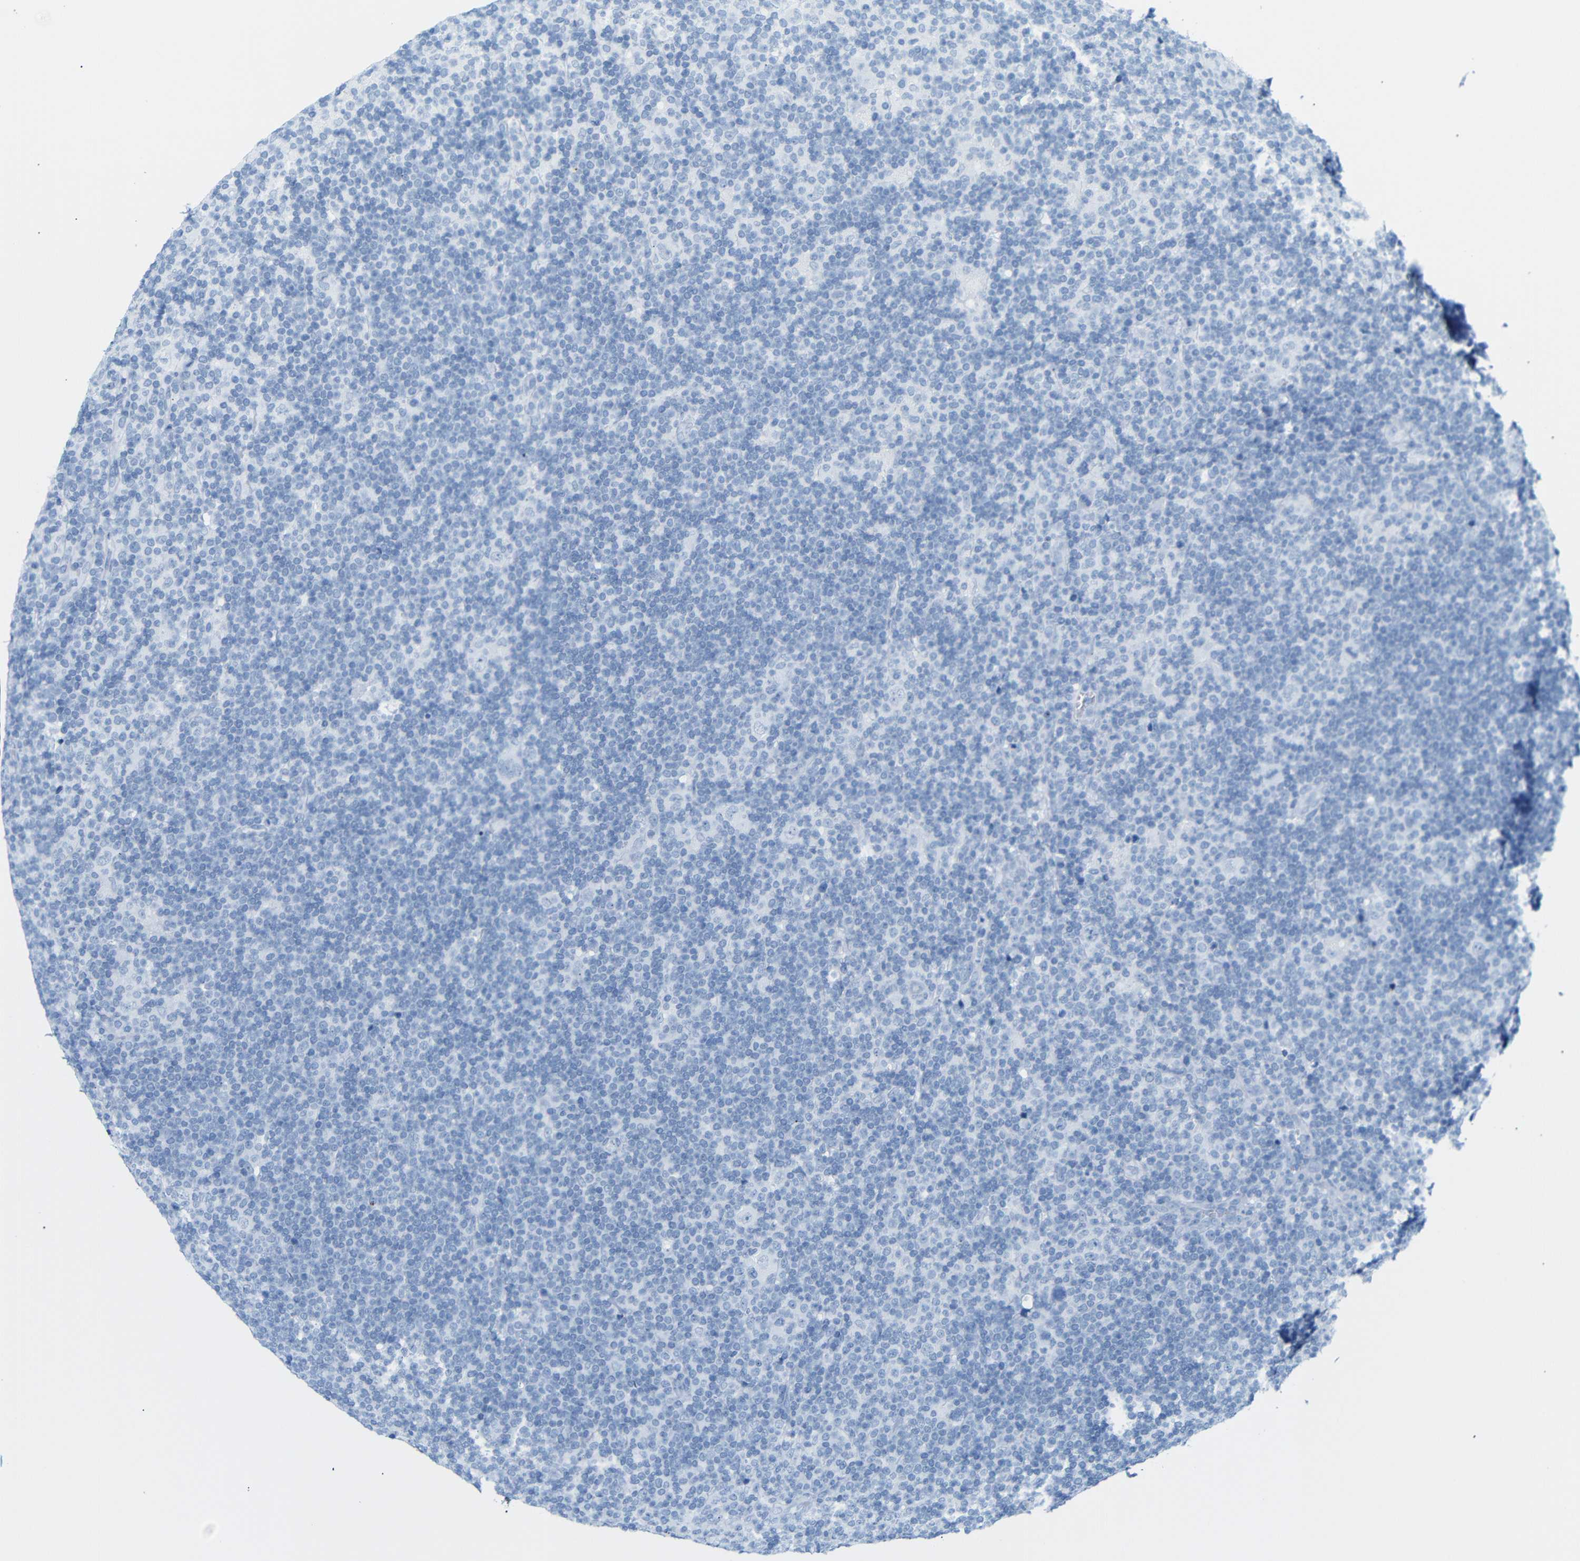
{"staining": {"intensity": "negative", "quantity": "none", "location": "none"}, "tissue": "lymphoma", "cell_type": "Tumor cells", "image_type": "cancer", "snomed": [{"axis": "morphology", "description": "Hodgkin's disease, NOS"}, {"axis": "topography", "description": "Lymph node"}], "caption": "Immunohistochemistry (IHC) histopathology image of human lymphoma stained for a protein (brown), which demonstrates no staining in tumor cells.", "gene": "DYNAP", "patient": {"sex": "female", "age": 57}}